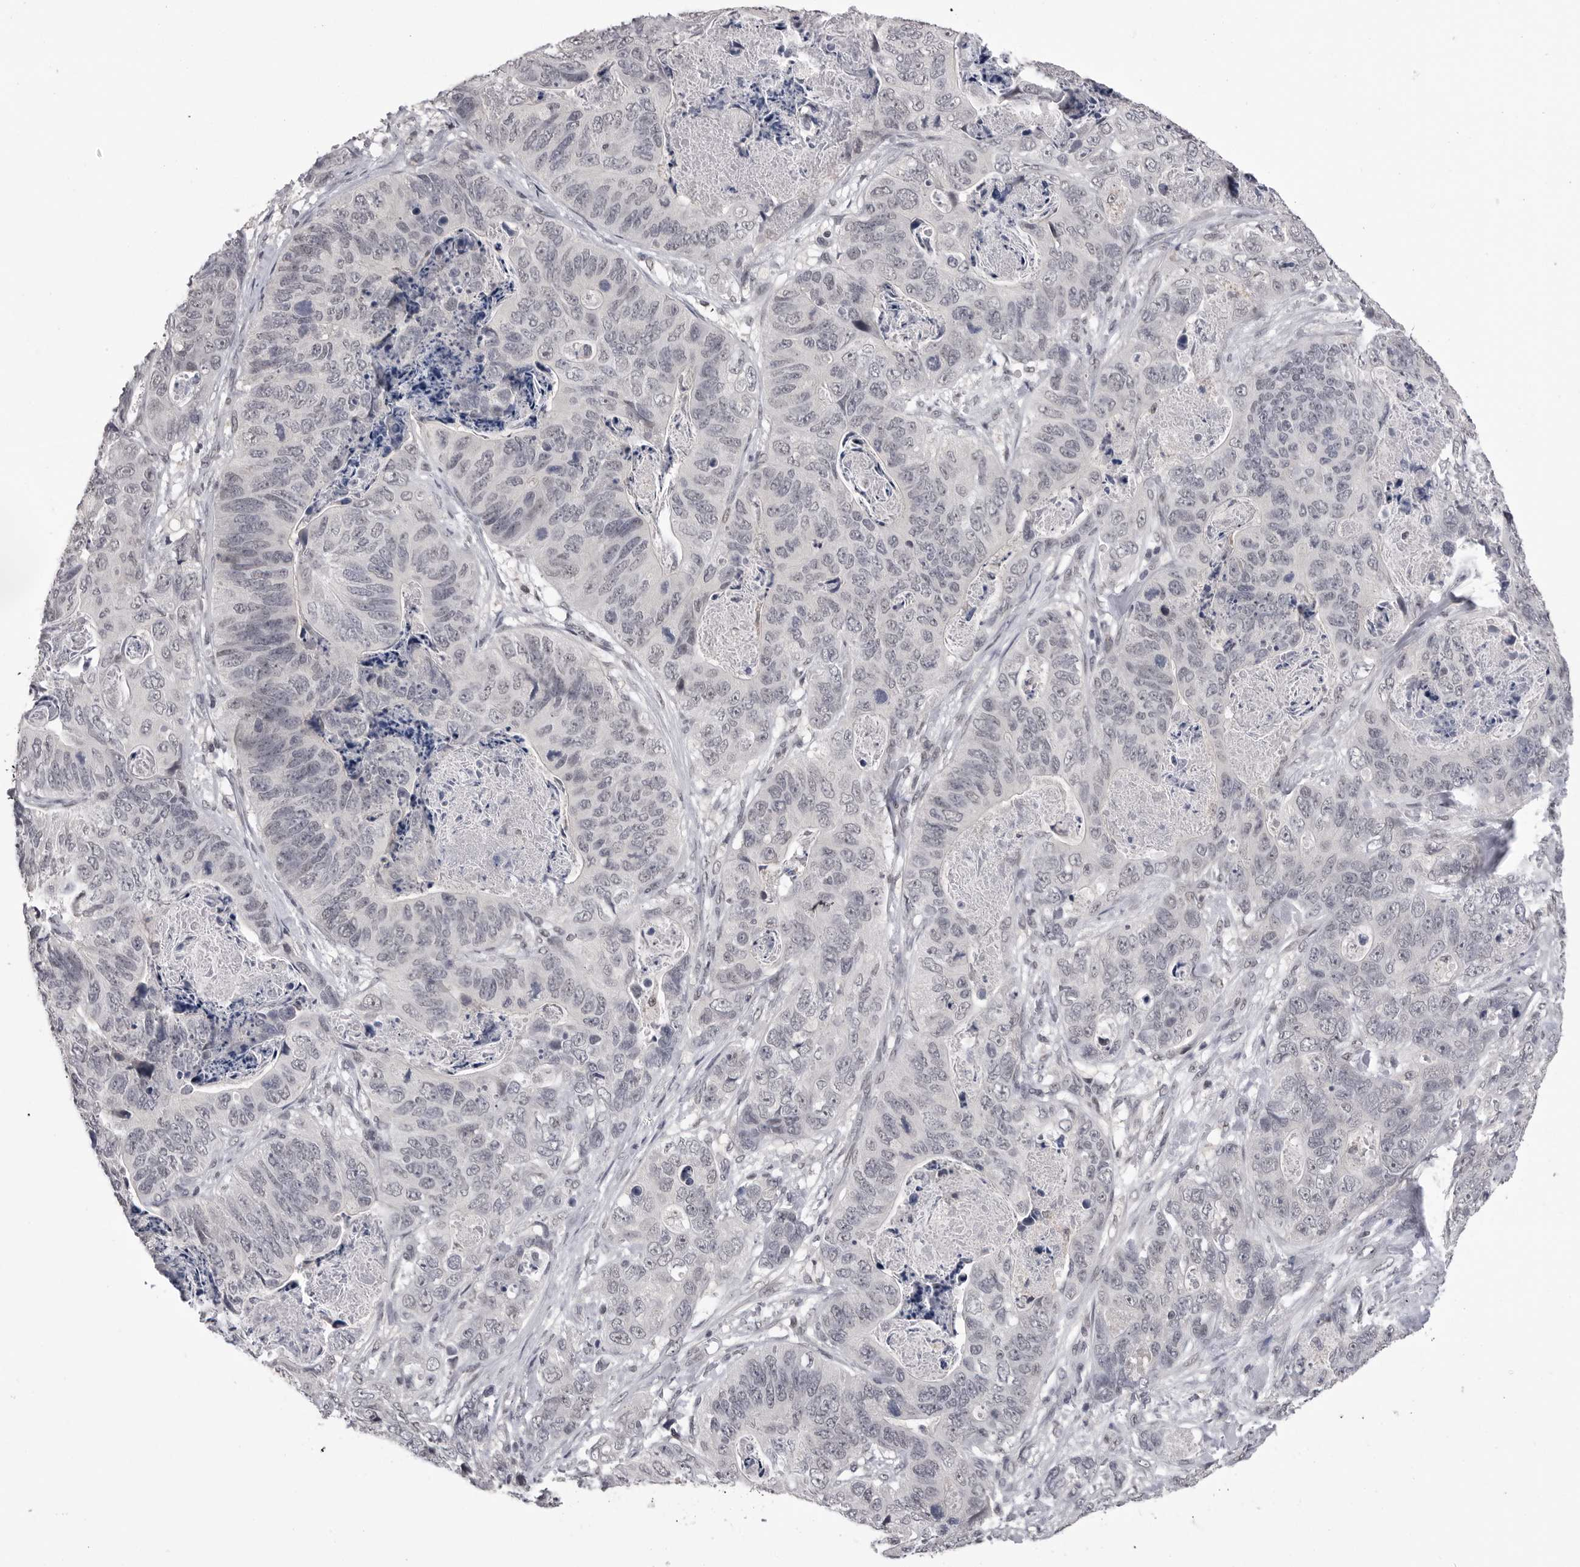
{"staining": {"intensity": "negative", "quantity": "none", "location": "none"}, "tissue": "stomach cancer", "cell_type": "Tumor cells", "image_type": "cancer", "snomed": [{"axis": "morphology", "description": "Normal tissue, NOS"}, {"axis": "morphology", "description": "Adenocarcinoma, NOS"}, {"axis": "topography", "description": "Stomach"}], "caption": "Image shows no significant protein expression in tumor cells of stomach cancer.", "gene": "DLG2", "patient": {"sex": "female", "age": 89}}